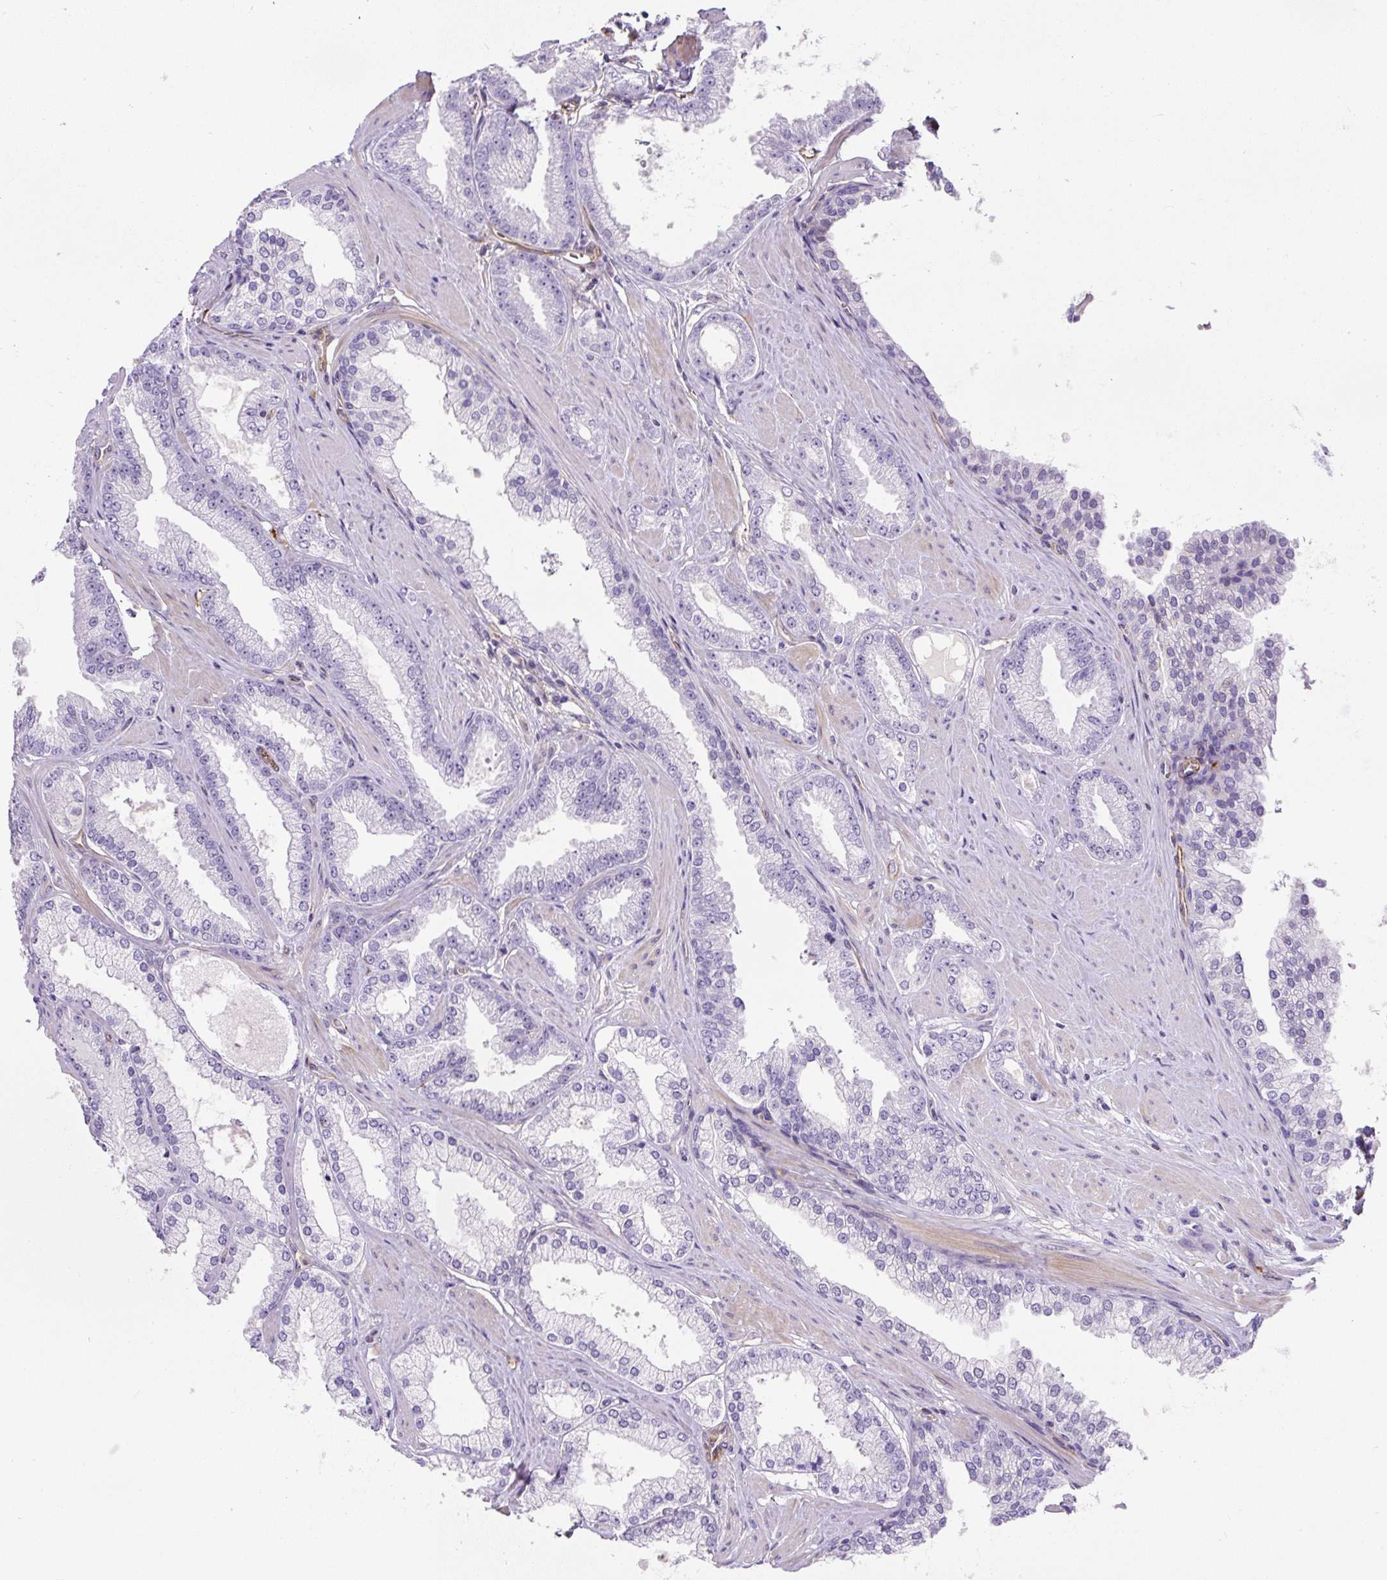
{"staining": {"intensity": "negative", "quantity": "none", "location": "none"}, "tissue": "prostate cancer", "cell_type": "Tumor cells", "image_type": "cancer", "snomed": [{"axis": "morphology", "description": "Adenocarcinoma, Low grade"}, {"axis": "topography", "description": "Prostate"}], "caption": "Immunohistochemistry image of neoplastic tissue: prostate adenocarcinoma (low-grade) stained with DAB (3,3'-diaminobenzidine) exhibits no significant protein staining in tumor cells.", "gene": "B3GALT5", "patient": {"sex": "male", "age": 42}}